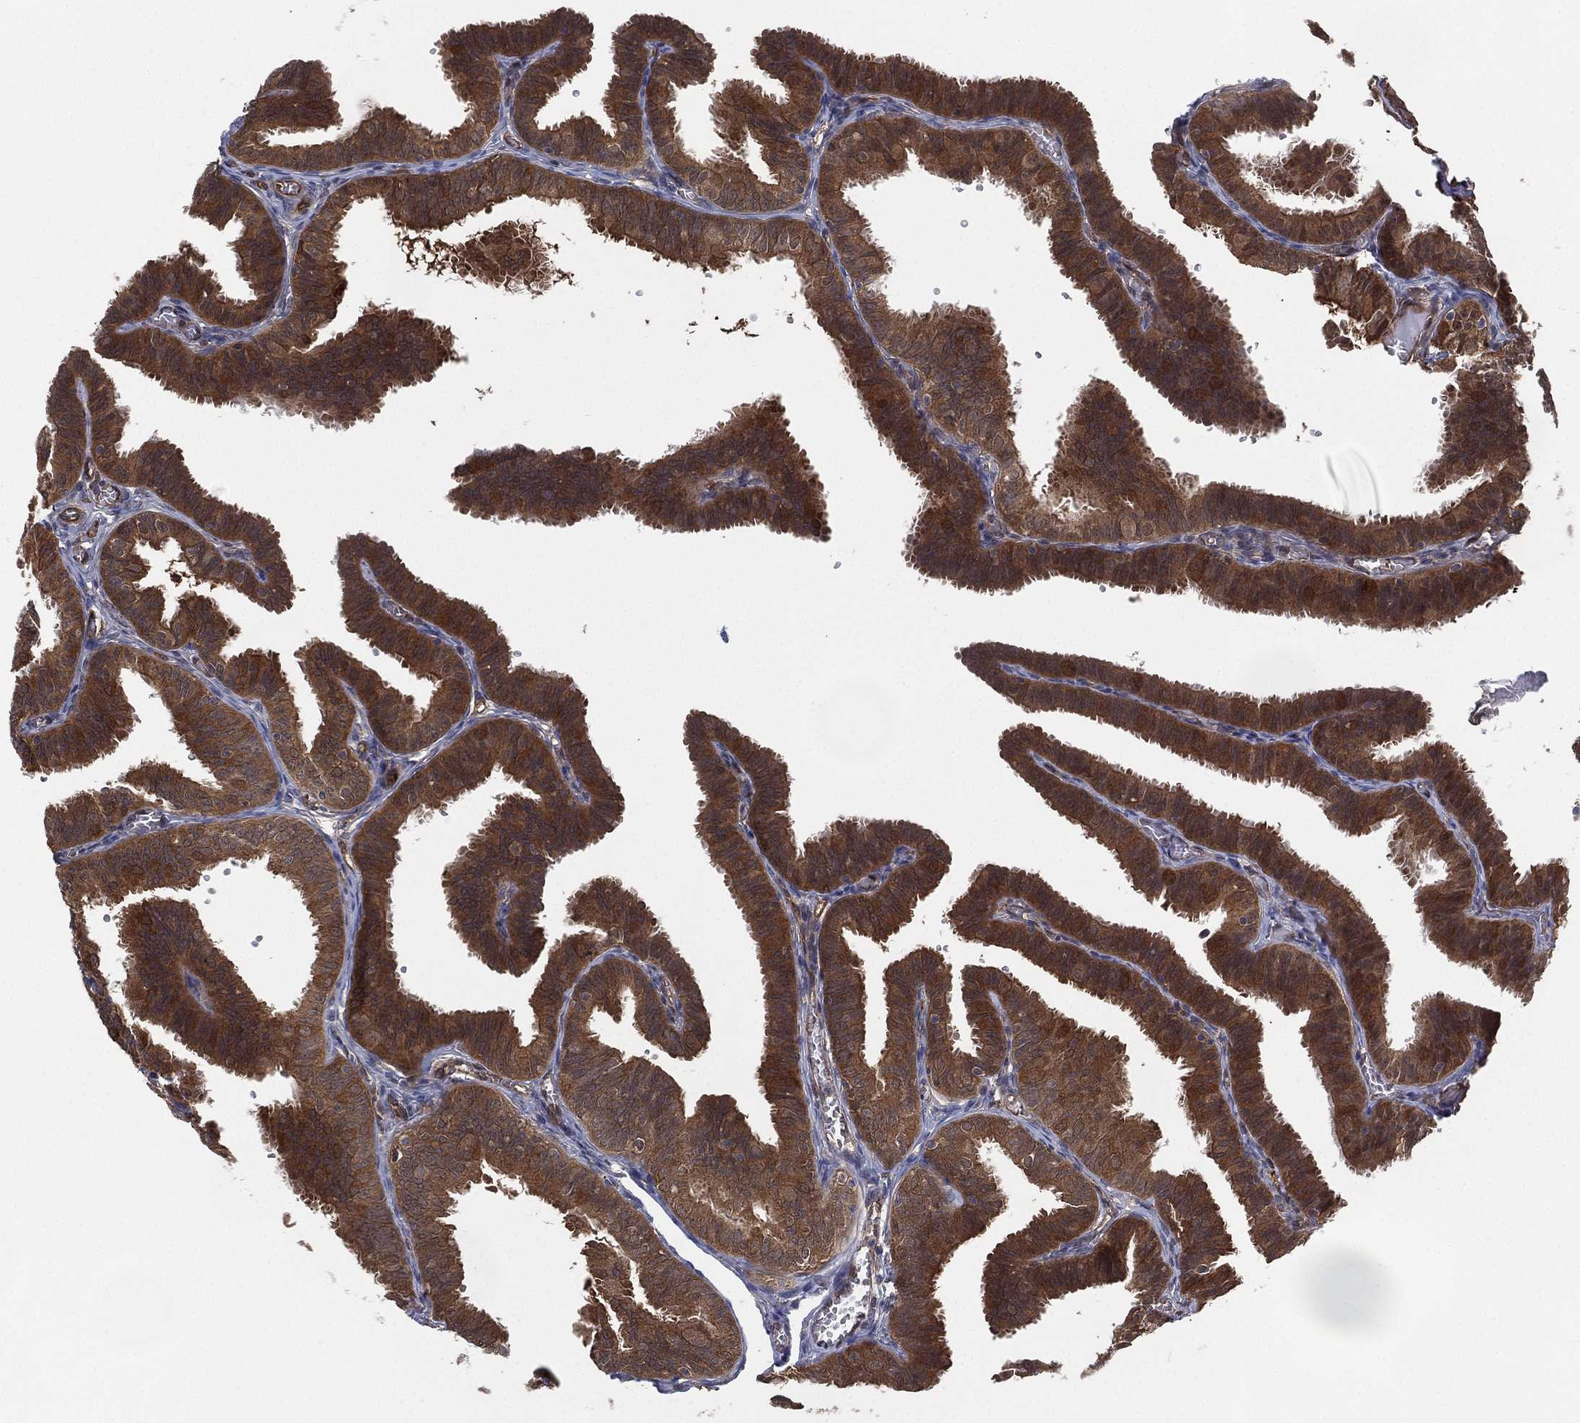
{"staining": {"intensity": "strong", "quantity": "25%-75%", "location": "cytoplasmic/membranous"}, "tissue": "fallopian tube", "cell_type": "Glandular cells", "image_type": "normal", "snomed": [{"axis": "morphology", "description": "Normal tissue, NOS"}, {"axis": "topography", "description": "Fallopian tube"}], "caption": "This is an image of immunohistochemistry (IHC) staining of normal fallopian tube, which shows strong positivity in the cytoplasmic/membranous of glandular cells.", "gene": "PSMG4", "patient": {"sex": "female", "age": 25}}